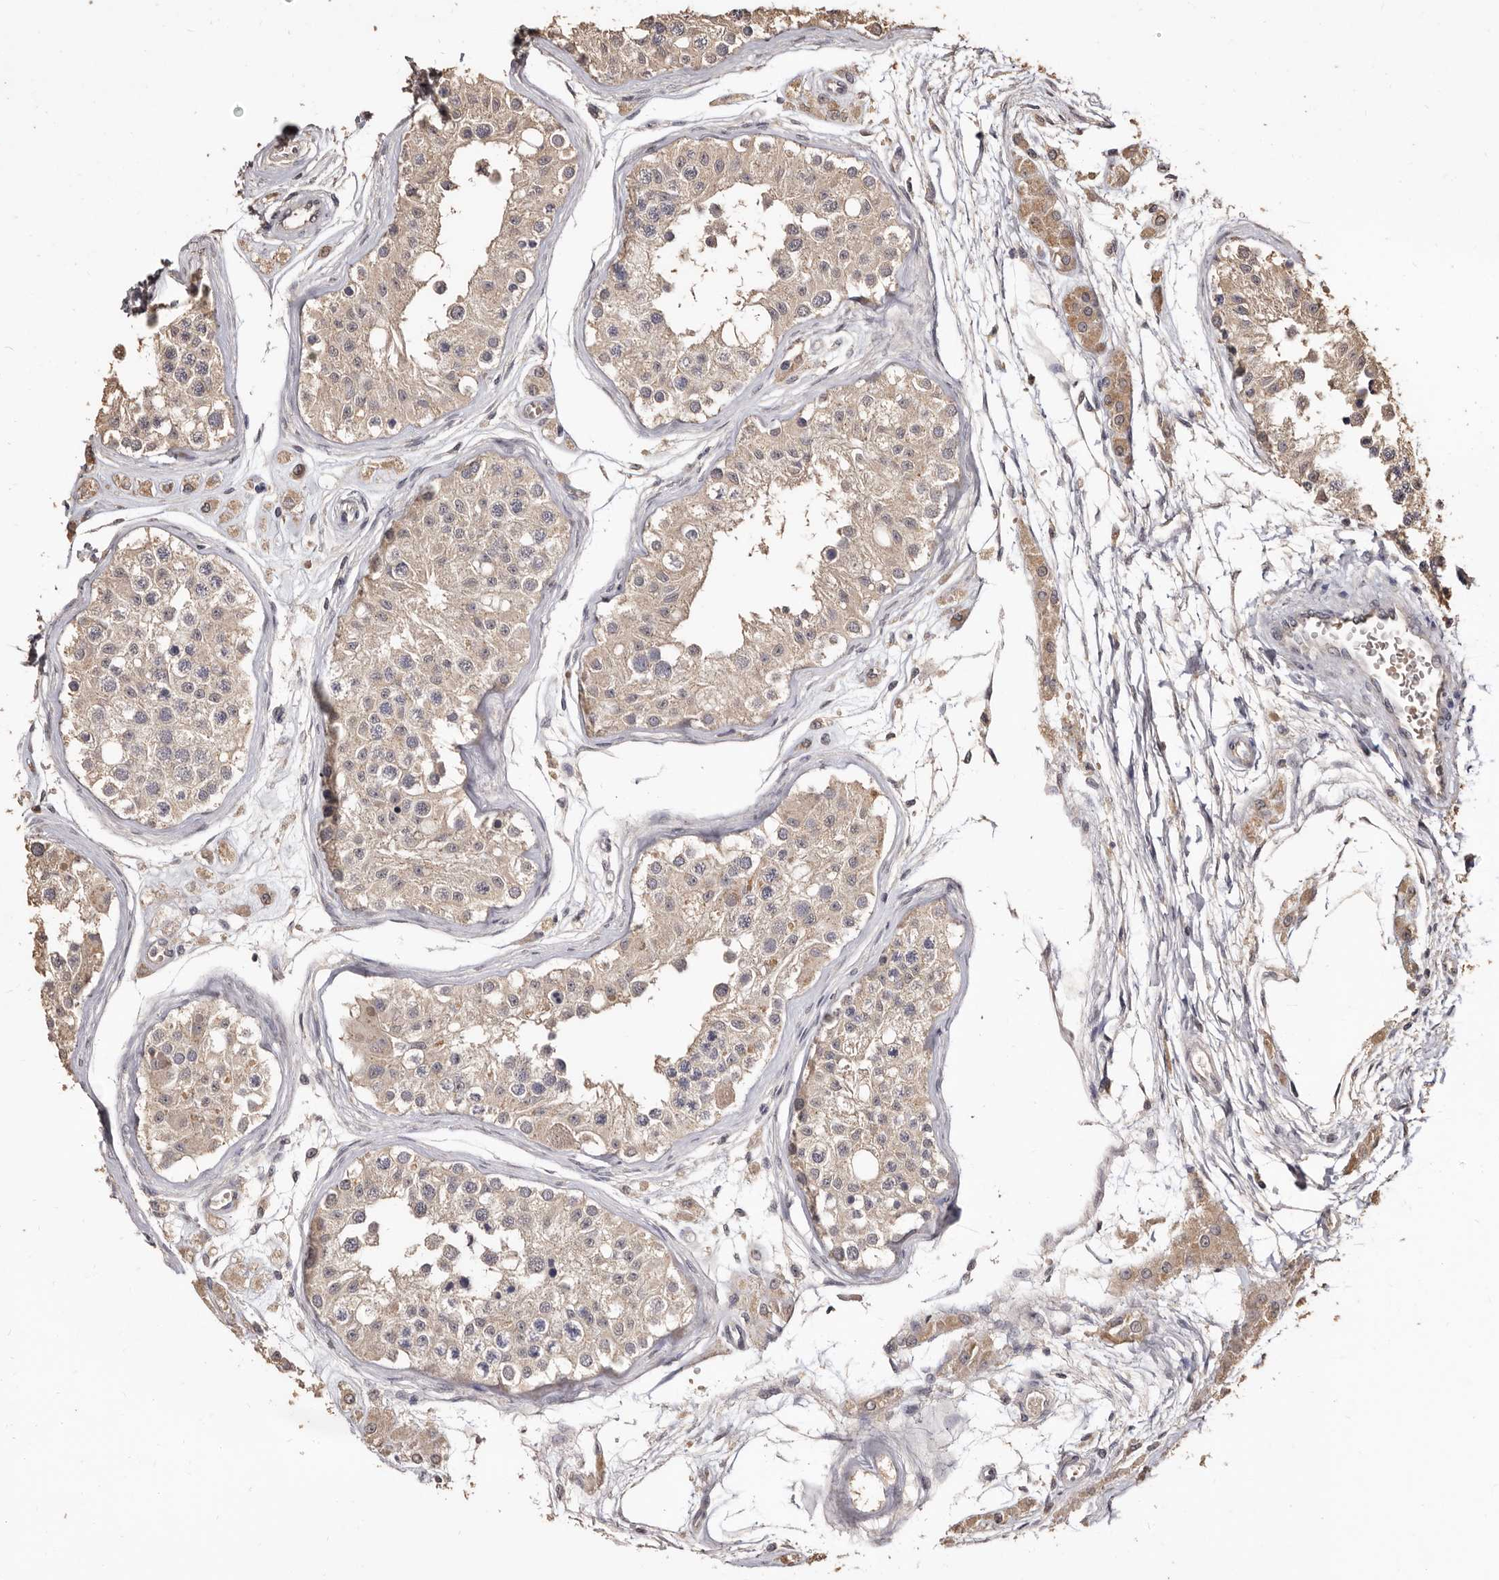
{"staining": {"intensity": "weak", "quantity": ">75%", "location": "cytoplasmic/membranous"}, "tissue": "testis", "cell_type": "Cells in seminiferous ducts", "image_type": "normal", "snomed": [{"axis": "morphology", "description": "Normal tissue, NOS"}, {"axis": "morphology", "description": "Adenocarcinoma, metastatic, NOS"}, {"axis": "topography", "description": "Testis"}], "caption": "The histopathology image demonstrates immunohistochemical staining of normal testis. There is weak cytoplasmic/membranous expression is appreciated in about >75% of cells in seminiferous ducts.", "gene": "INAVA", "patient": {"sex": "male", "age": 26}}